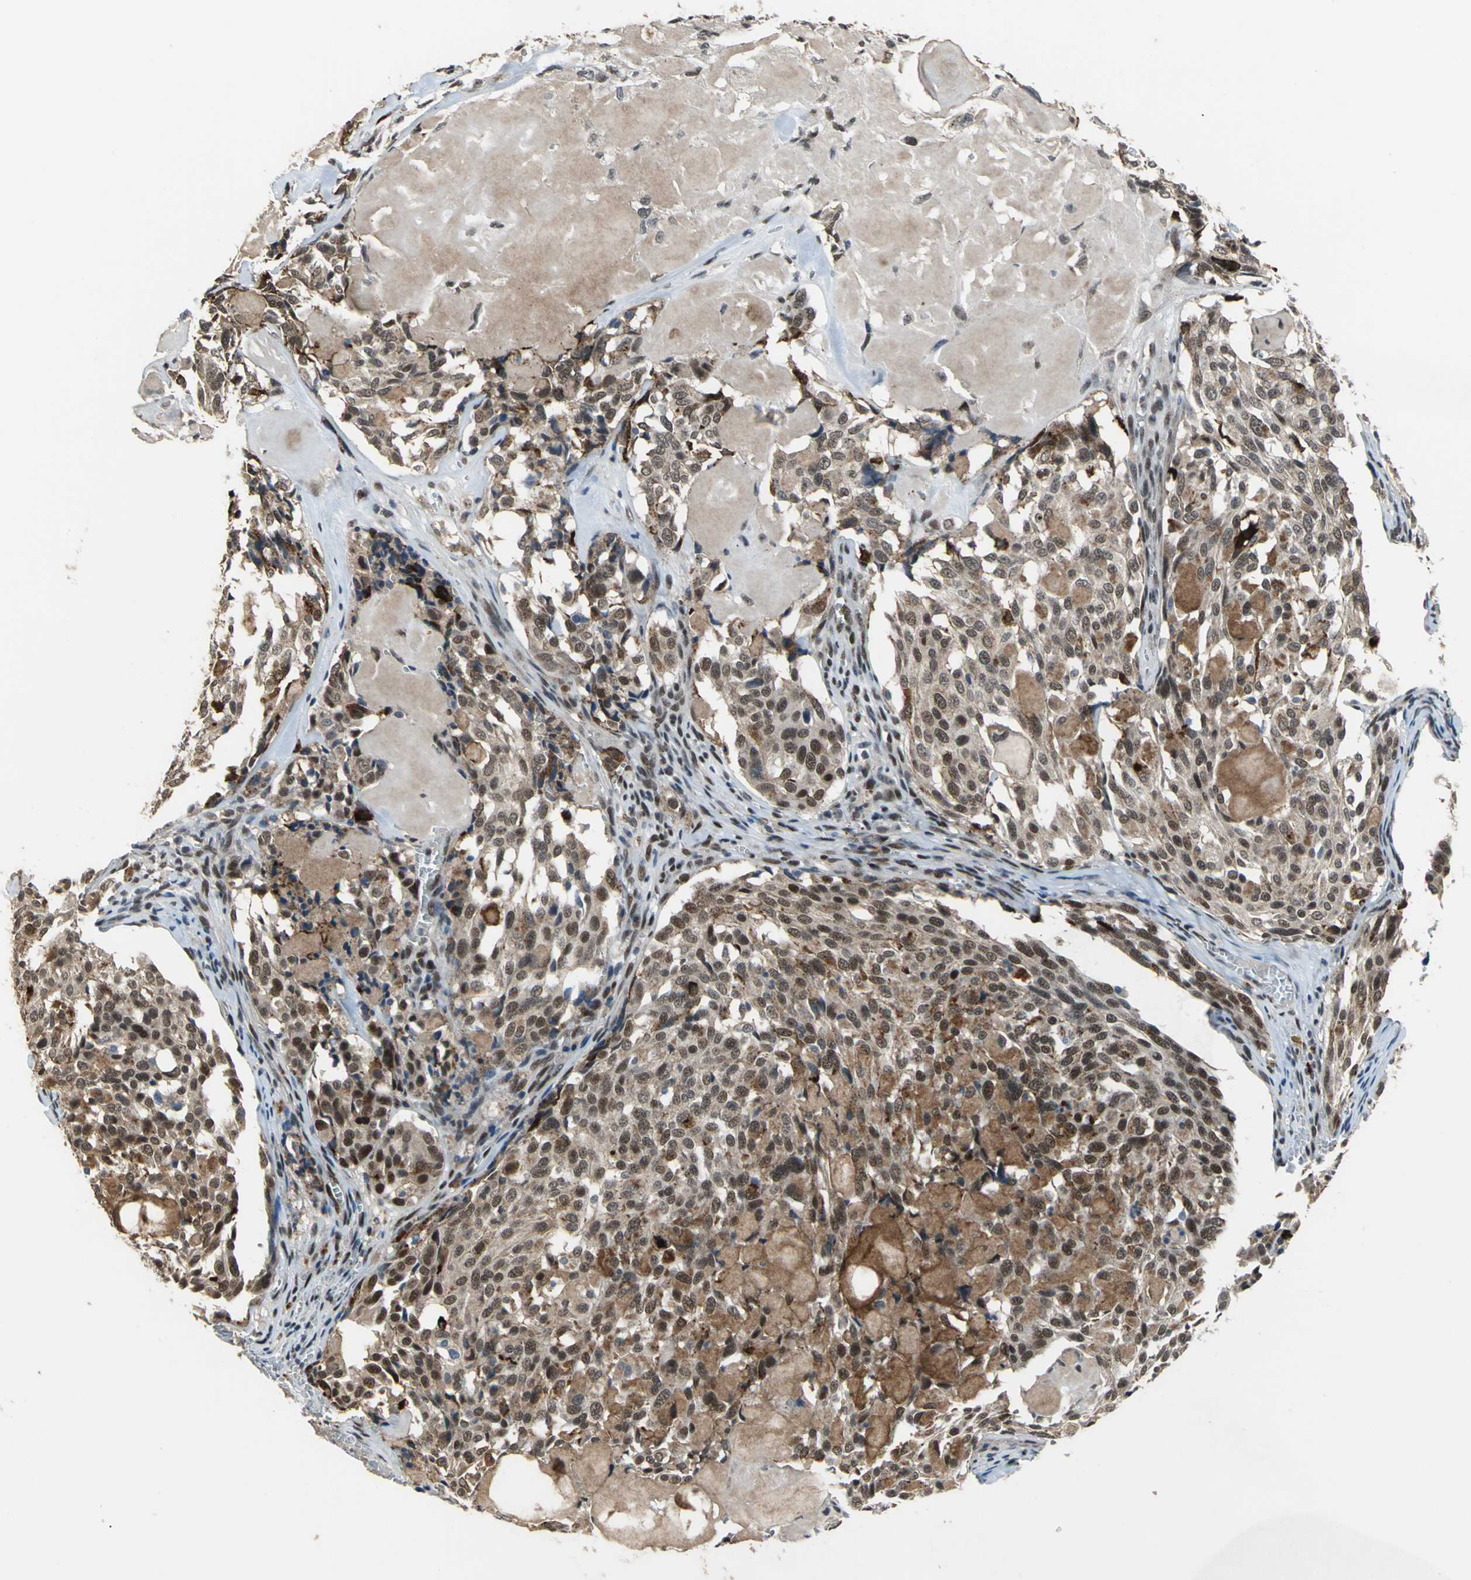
{"staining": {"intensity": "moderate", "quantity": ">75%", "location": "cytoplasmic/membranous,nuclear"}, "tissue": "thyroid cancer", "cell_type": "Tumor cells", "image_type": "cancer", "snomed": [{"axis": "morphology", "description": "Carcinoma, NOS"}, {"axis": "morphology", "description": "Carcinoid, malignant, NOS"}, {"axis": "topography", "description": "Thyroid gland"}], "caption": "About >75% of tumor cells in malignant carcinoid (thyroid) show moderate cytoplasmic/membranous and nuclear protein positivity as visualized by brown immunohistochemical staining.", "gene": "ELF2", "patient": {"sex": "male", "age": 33}}